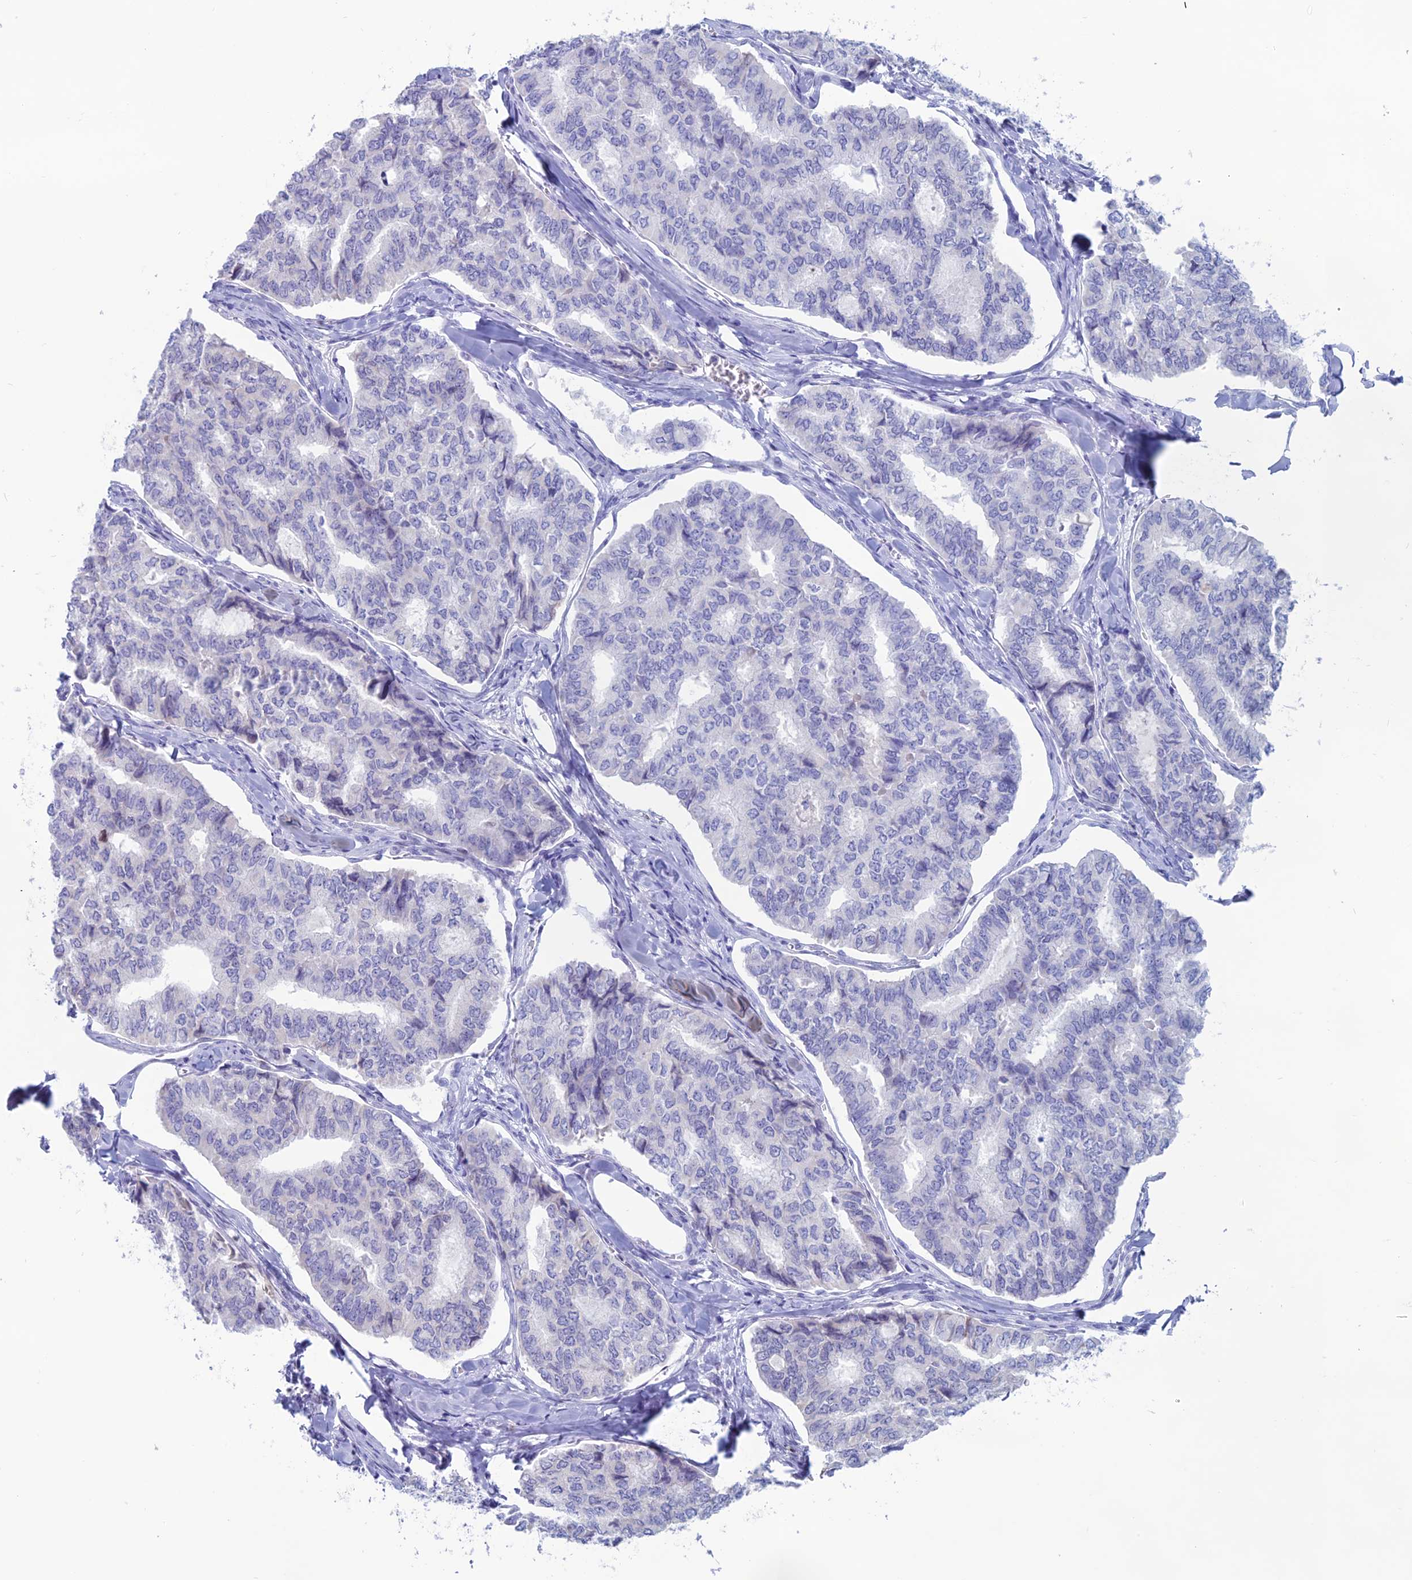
{"staining": {"intensity": "negative", "quantity": "none", "location": "none"}, "tissue": "thyroid cancer", "cell_type": "Tumor cells", "image_type": "cancer", "snomed": [{"axis": "morphology", "description": "Papillary adenocarcinoma, NOS"}, {"axis": "topography", "description": "Thyroid gland"}], "caption": "DAB (3,3'-diaminobenzidine) immunohistochemical staining of thyroid papillary adenocarcinoma demonstrates no significant expression in tumor cells.", "gene": "CERS6", "patient": {"sex": "female", "age": 35}}